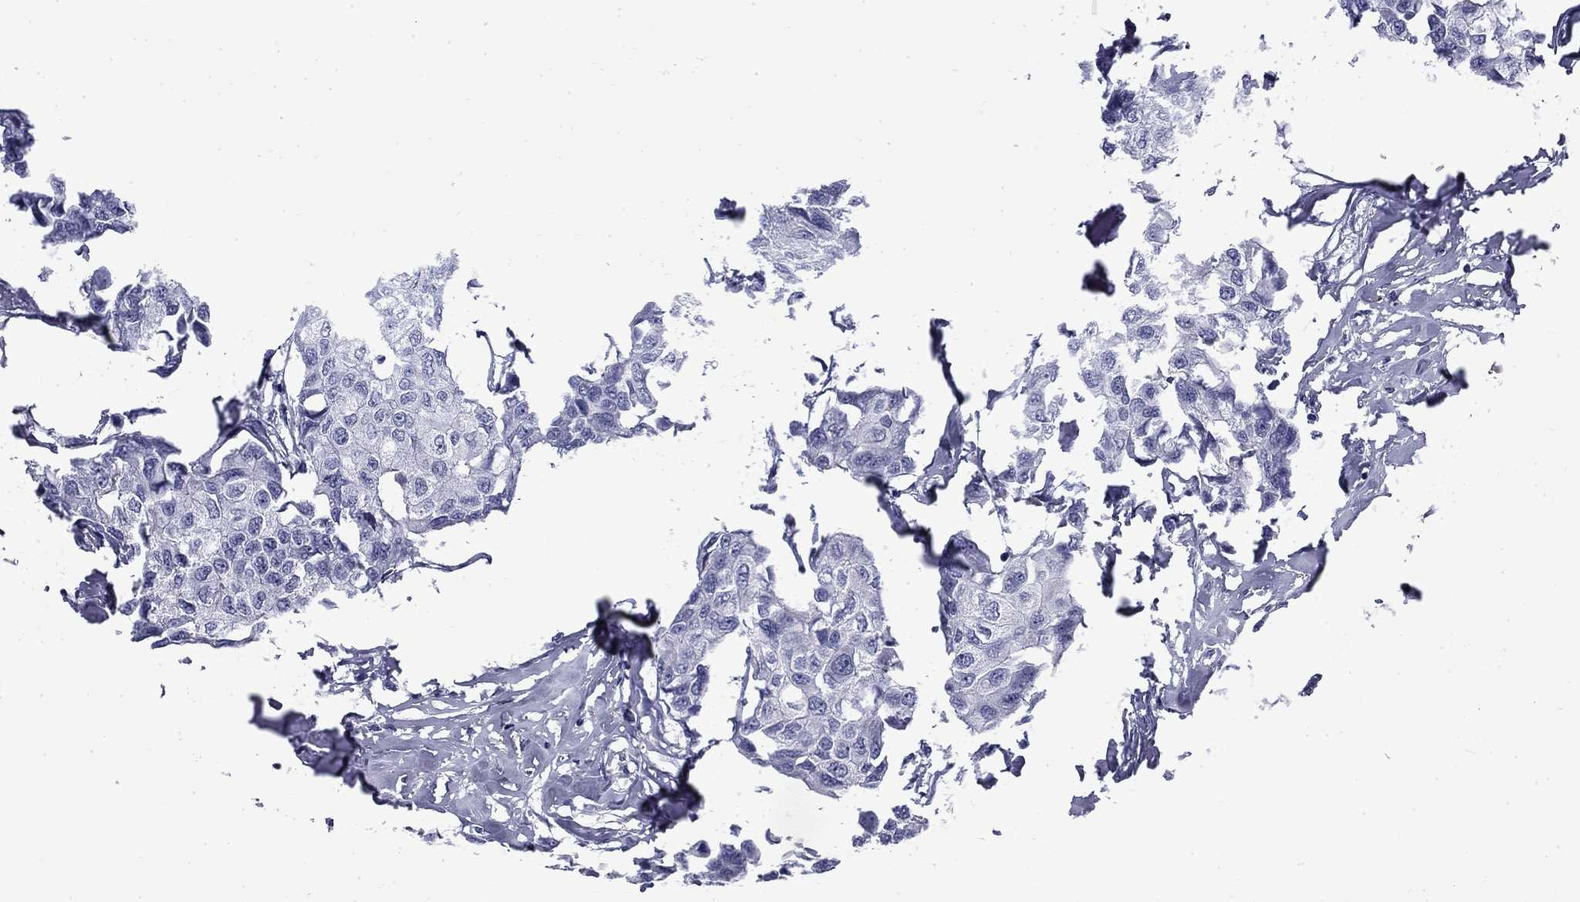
{"staining": {"intensity": "negative", "quantity": "none", "location": "none"}, "tissue": "breast cancer", "cell_type": "Tumor cells", "image_type": "cancer", "snomed": [{"axis": "morphology", "description": "Duct carcinoma"}, {"axis": "topography", "description": "Breast"}], "caption": "Immunohistochemistry (IHC) micrograph of neoplastic tissue: human breast infiltrating ductal carcinoma stained with DAB (3,3'-diaminobenzidine) displays no significant protein staining in tumor cells.", "gene": "MGARP", "patient": {"sex": "female", "age": 80}}